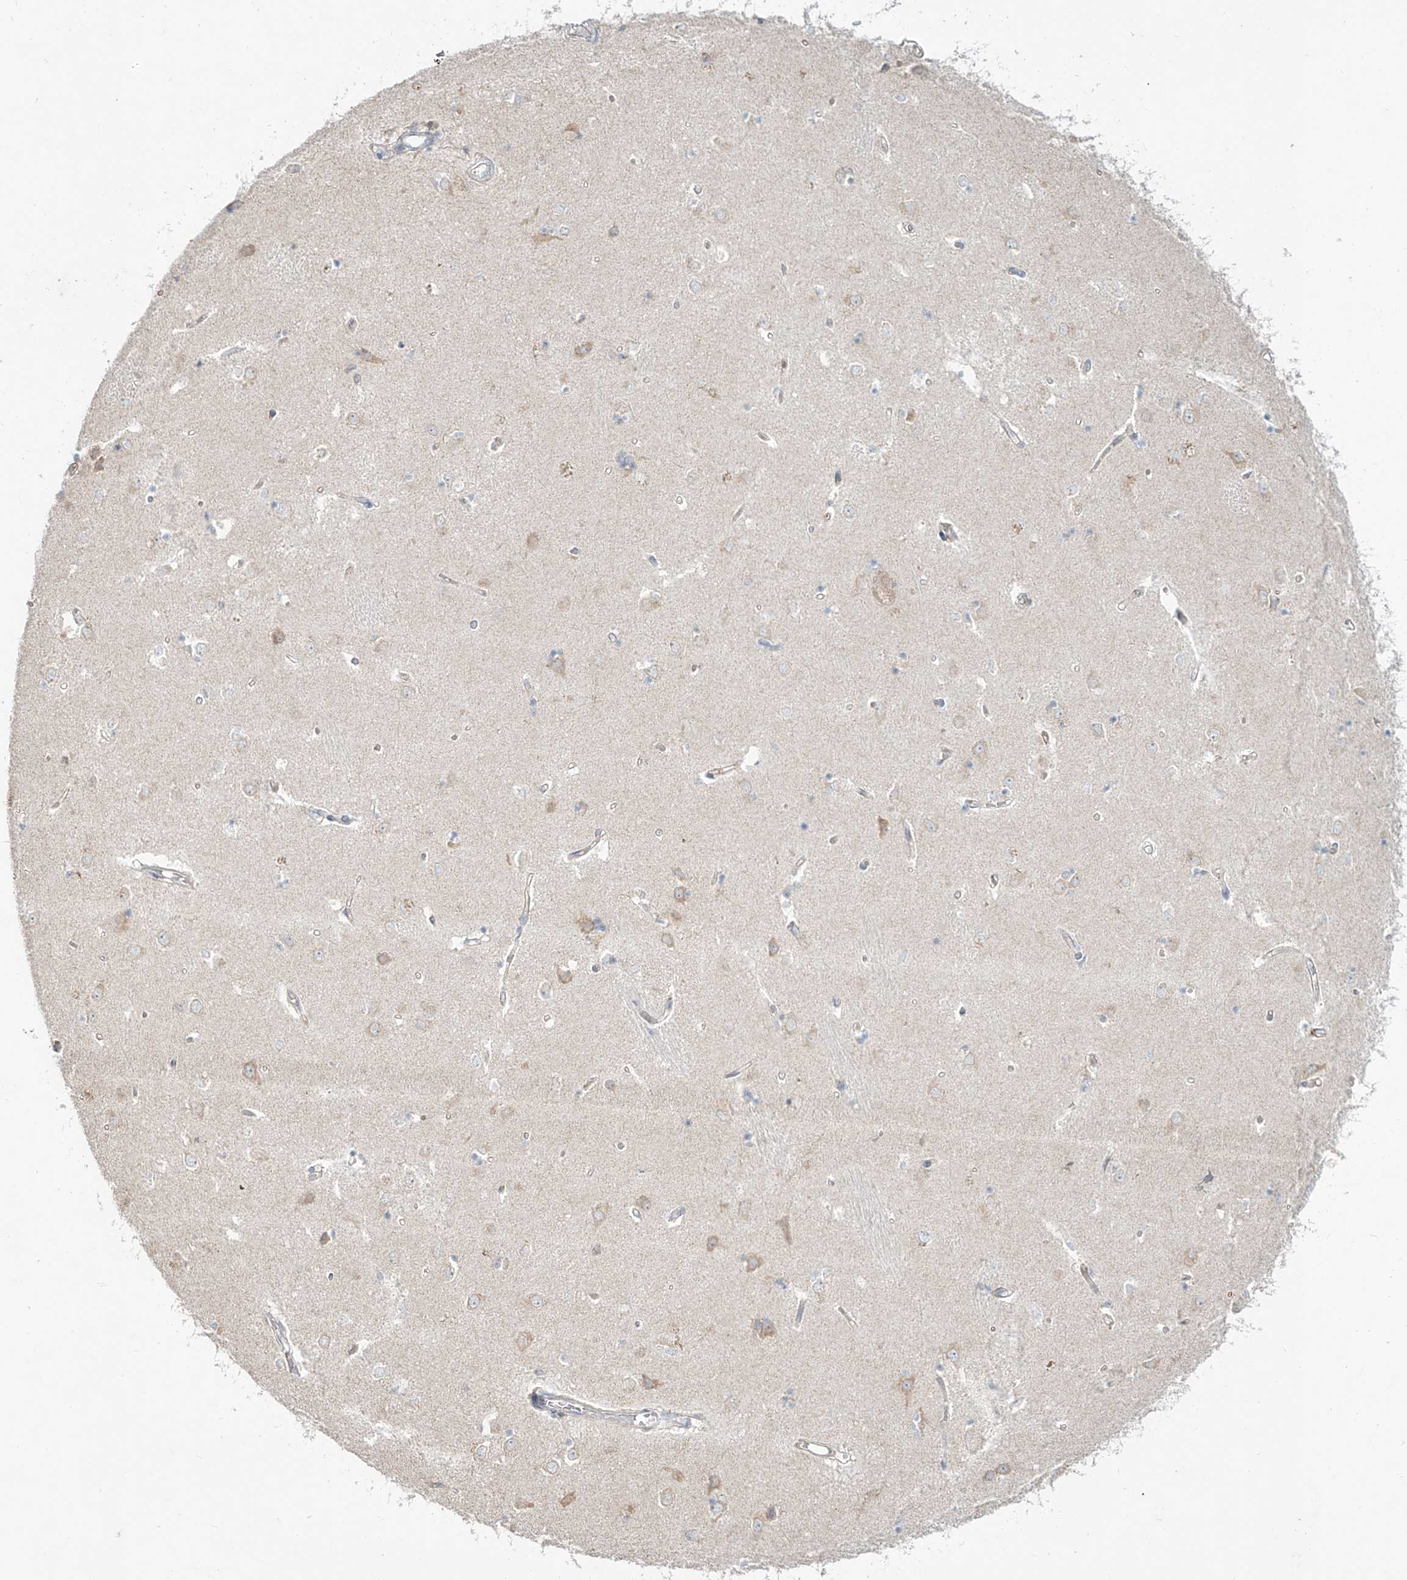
{"staining": {"intensity": "negative", "quantity": "none", "location": "none"}, "tissue": "caudate", "cell_type": "Glial cells", "image_type": "normal", "snomed": [{"axis": "morphology", "description": "Normal tissue, NOS"}, {"axis": "topography", "description": "Lateral ventricle wall"}], "caption": "The micrograph demonstrates no staining of glial cells in benign caudate.", "gene": "ERO1A", "patient": {"sex": "male", "age": 45}}